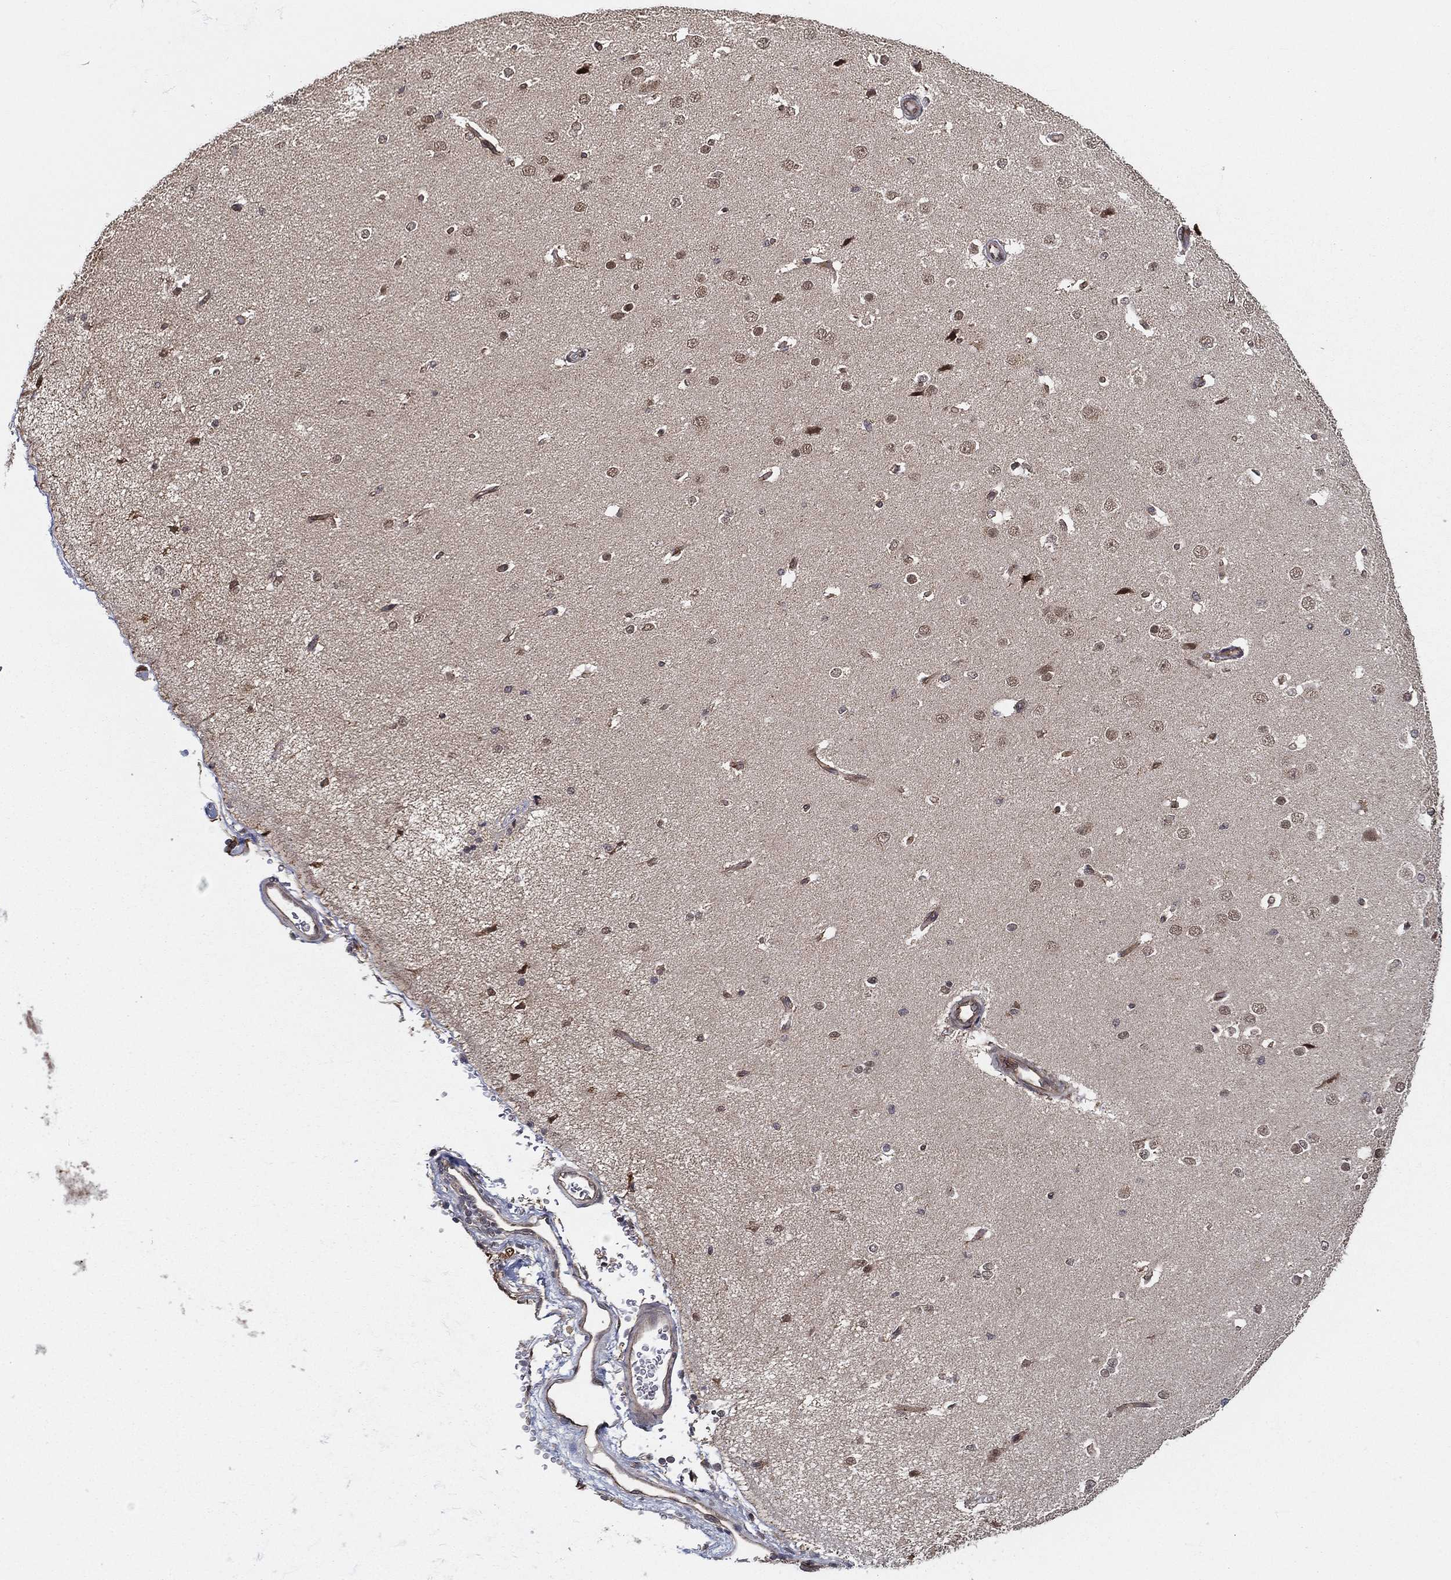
{"staining": {"intensity": "negative", "quantity": "none", "location": "none"}, "tissue": "cerebral cortex", "cell_type": "Endothelial cells", "image_type": "normal", "snomed": [{"axis": "morphology", "description": "Normal tissue, NOS"}, {"axis": "morphology", "description": "Inflammation, NOS"}, {"axis": "topography", "description": "Cerebral cortex"}], "caption": "Image shows no significant protein expression in endothelial cells of benign cerebral cortex.", "gene": "UACA", "patient": {"sex": "male", "age": 6}}